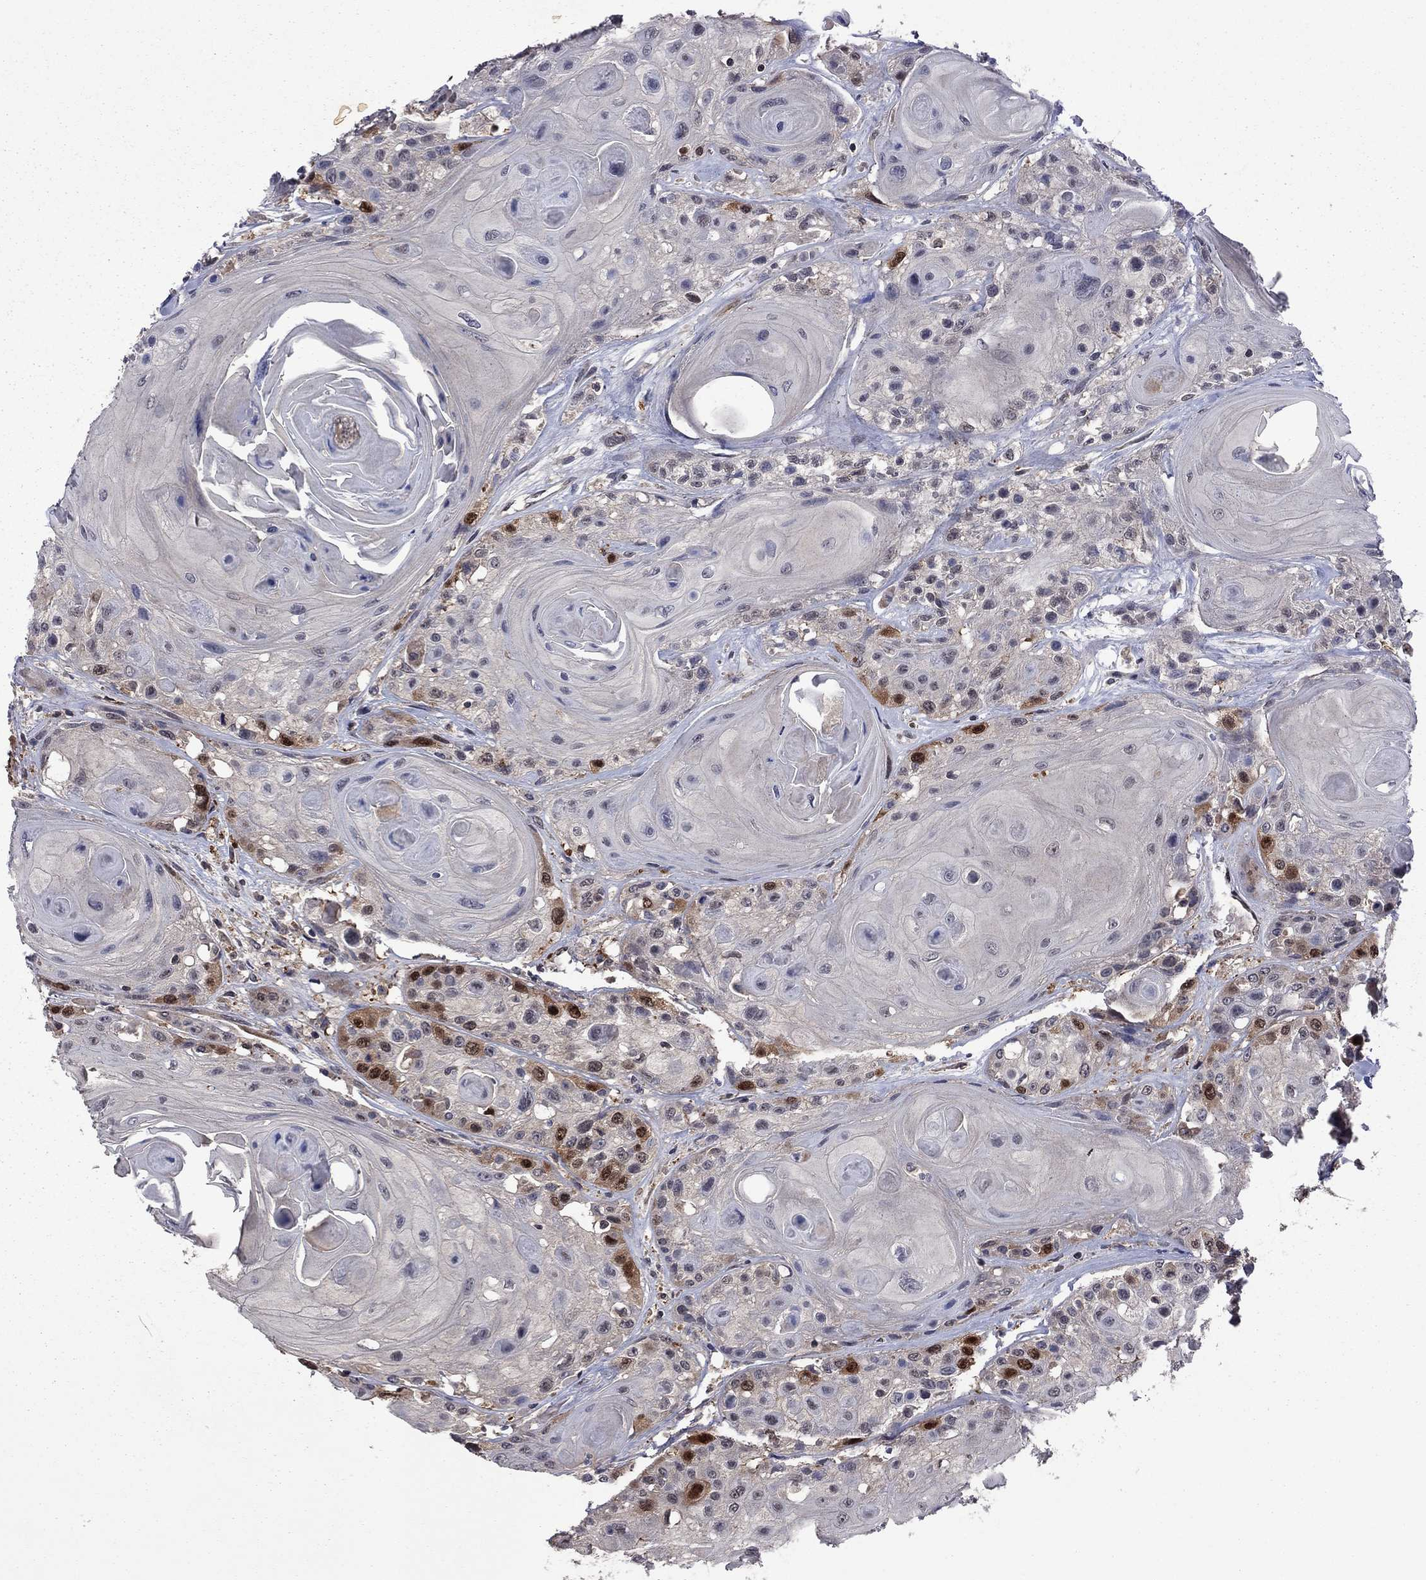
{"staining": {"intensity": "strong", "quantity": "<25%", "location": "cytoplasmic/membranous,nuclear"}, "tissue": "head and neck cancer", "cell_type": "Tumor cells", "image_type": "cancer", "snomed": [{"axis": "morphology", "description": "Squamous cell carcinoma, NOS"}, {"axis": "topography", "description": "Head-Neck"}], "caption": "Immunohistochemical staining of human head and neck cancer (squamous cell carcinoma) exhibits strong cytoplasmic/membranous and nuclear protein staining in about <25% of tumor cells.", "gene": "GPAA1", "patient": {"sex": "female", "age": 59}}